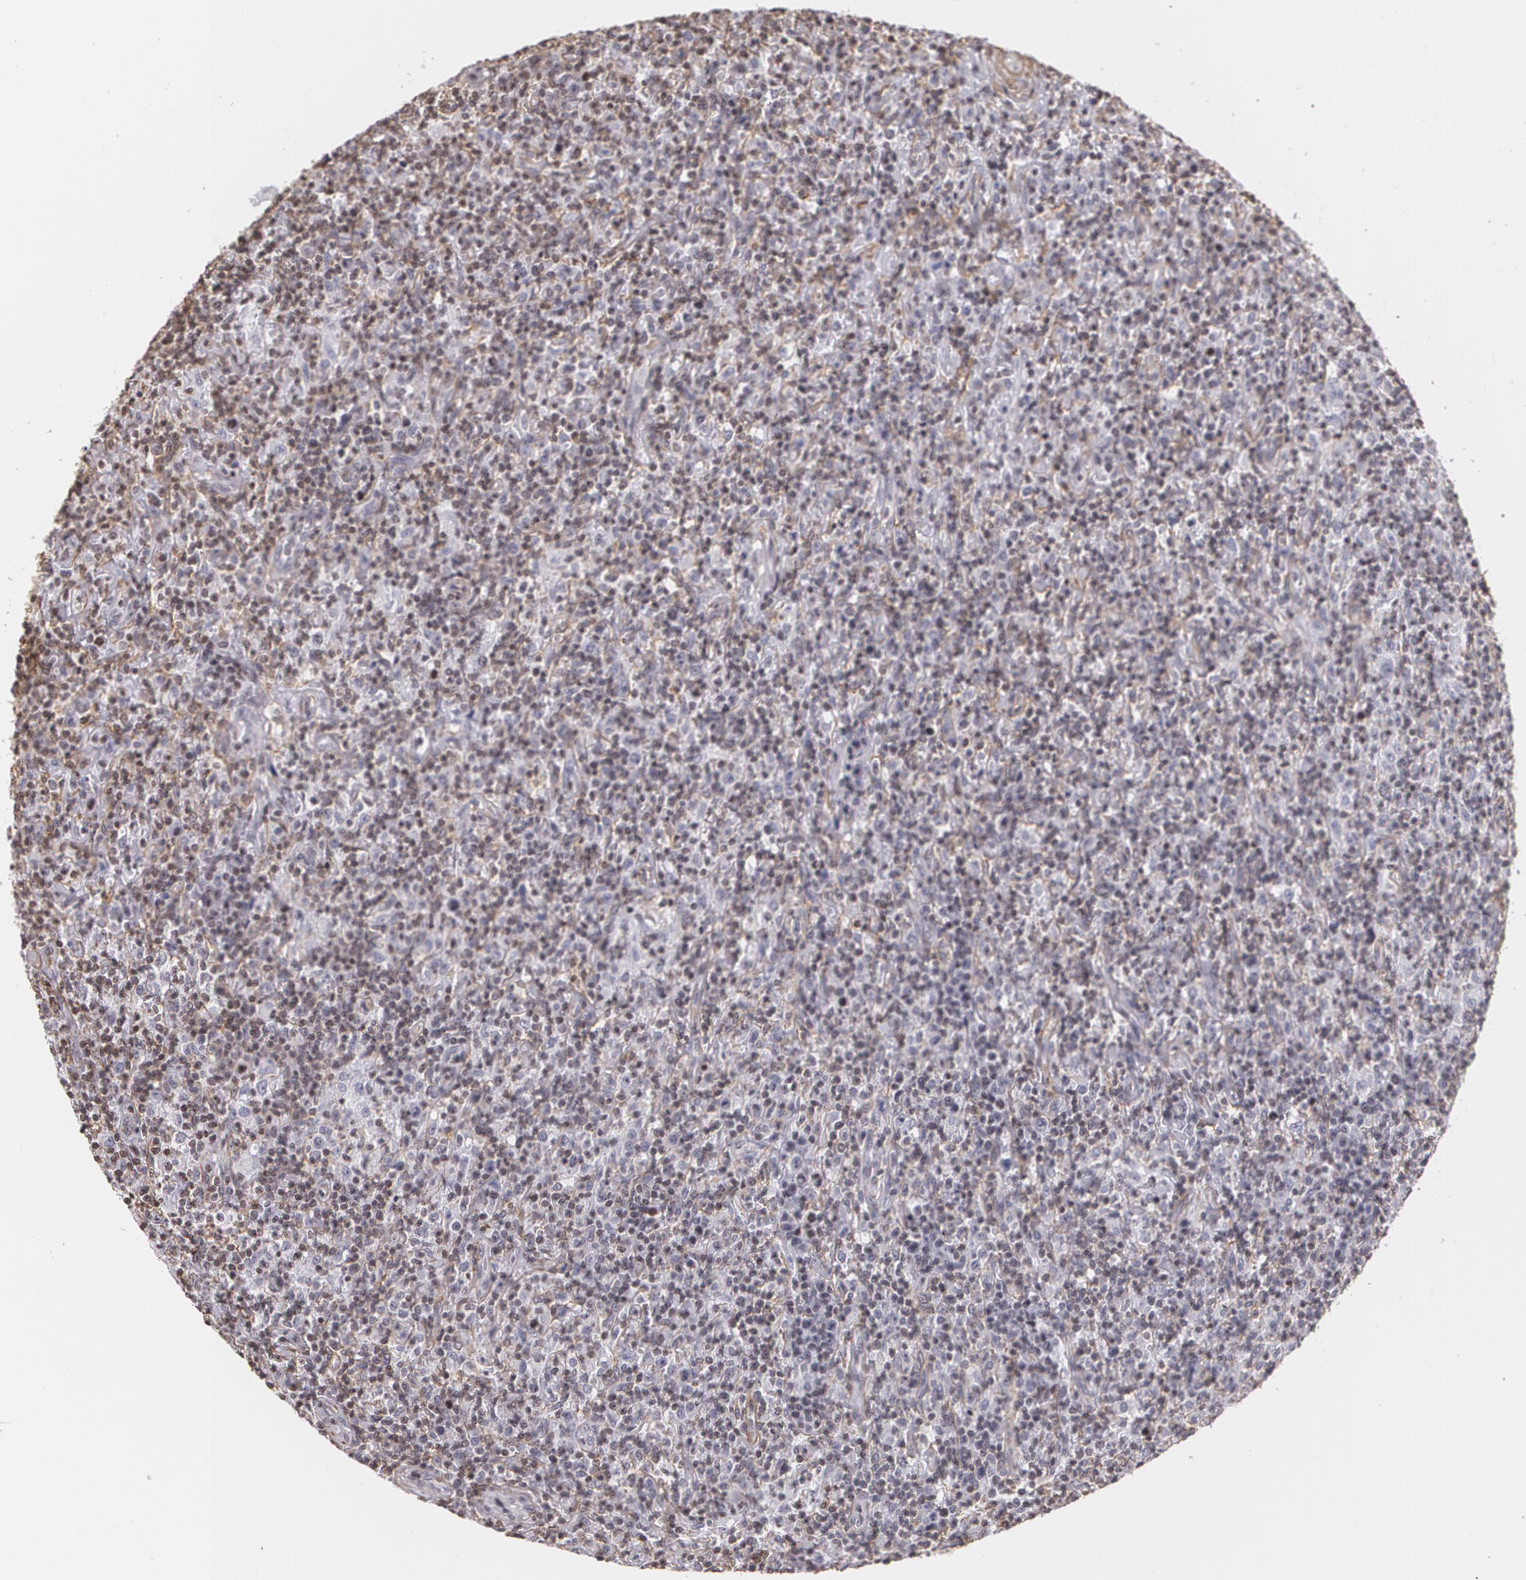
{"staining": {"intensity": "weak", "quantity": "<25%", "location": "cytoplasmic/membranous"}, "tissue": "lymphoma", "cell_type": "Tumor cells", "image_type": "cancer", "snomed": [{"axis": "morphology", "description": "Hodgkin's disease, NOS"}, {"axis": "topography", "description": "Lymph node"}], "caption": "The photomicrograph shows no significant staining in tumor cells of Hodgkin's disease. (Stains: DAB (3,3'-diaminobenzidine) IHC with hematoxylin counter stain, Microscopy: brightfield microscopy at high magnification).", "gene": "VAMP1", "patient": {"sex": "male", "age": 65}}